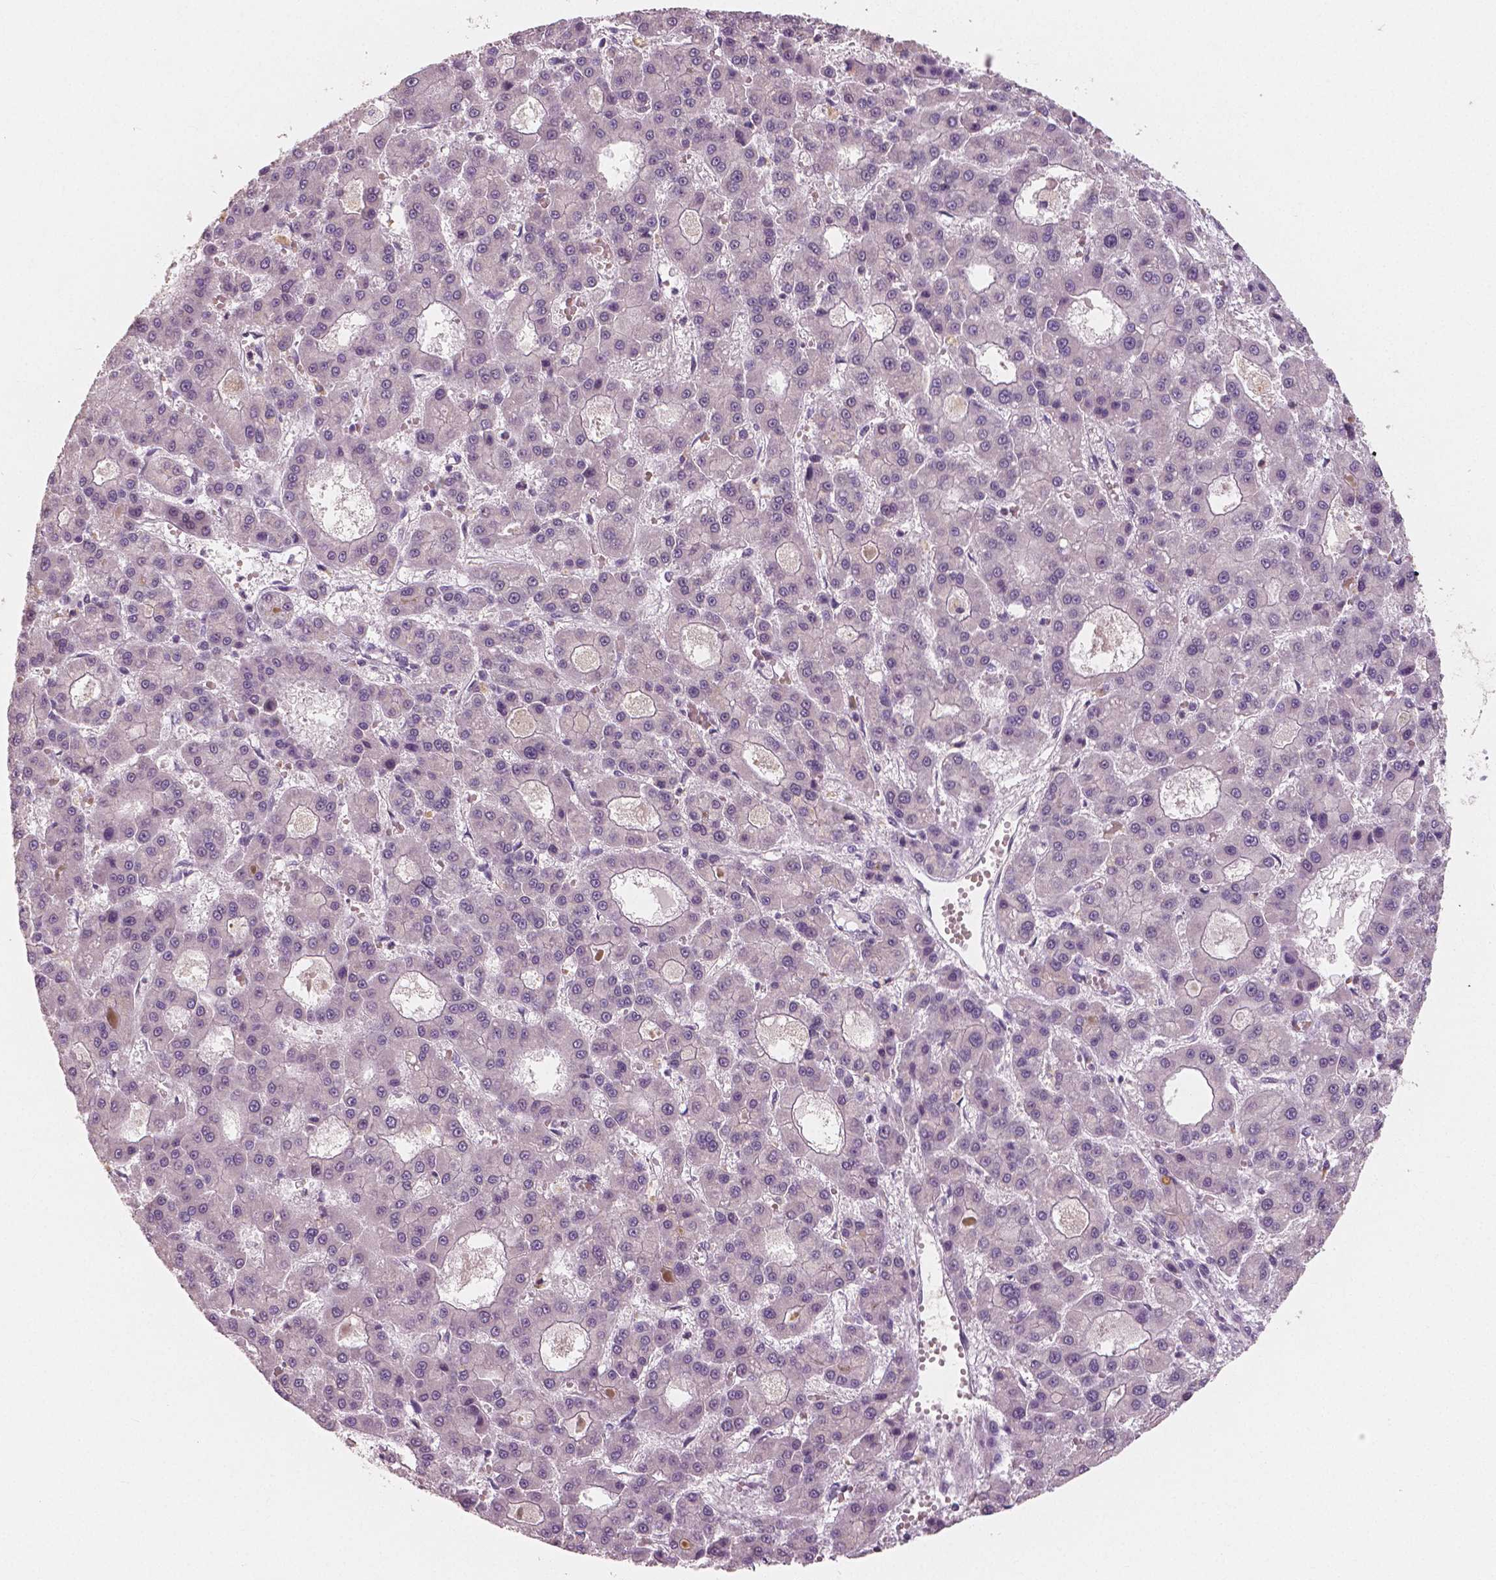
{"staining": {"intensity": "negative", "quantity": "none", "location": "none"}, "tissue": "liver cancer", "cell_type": "Tumor cells", "image_type": "cancer", "snomed": [{"axis": "morphology", "description": "Carcinoma, Hepatocellular, NOS"}, {"axis": "topography", "description": "Liver"}], "caption": "Immunohistochemical staining of liver cancer (hepatocellular carcinoma) shows no significant staining in tumor cells.", "gene": "RNASE7", "patient": {"sex": "male", "age": 70}}